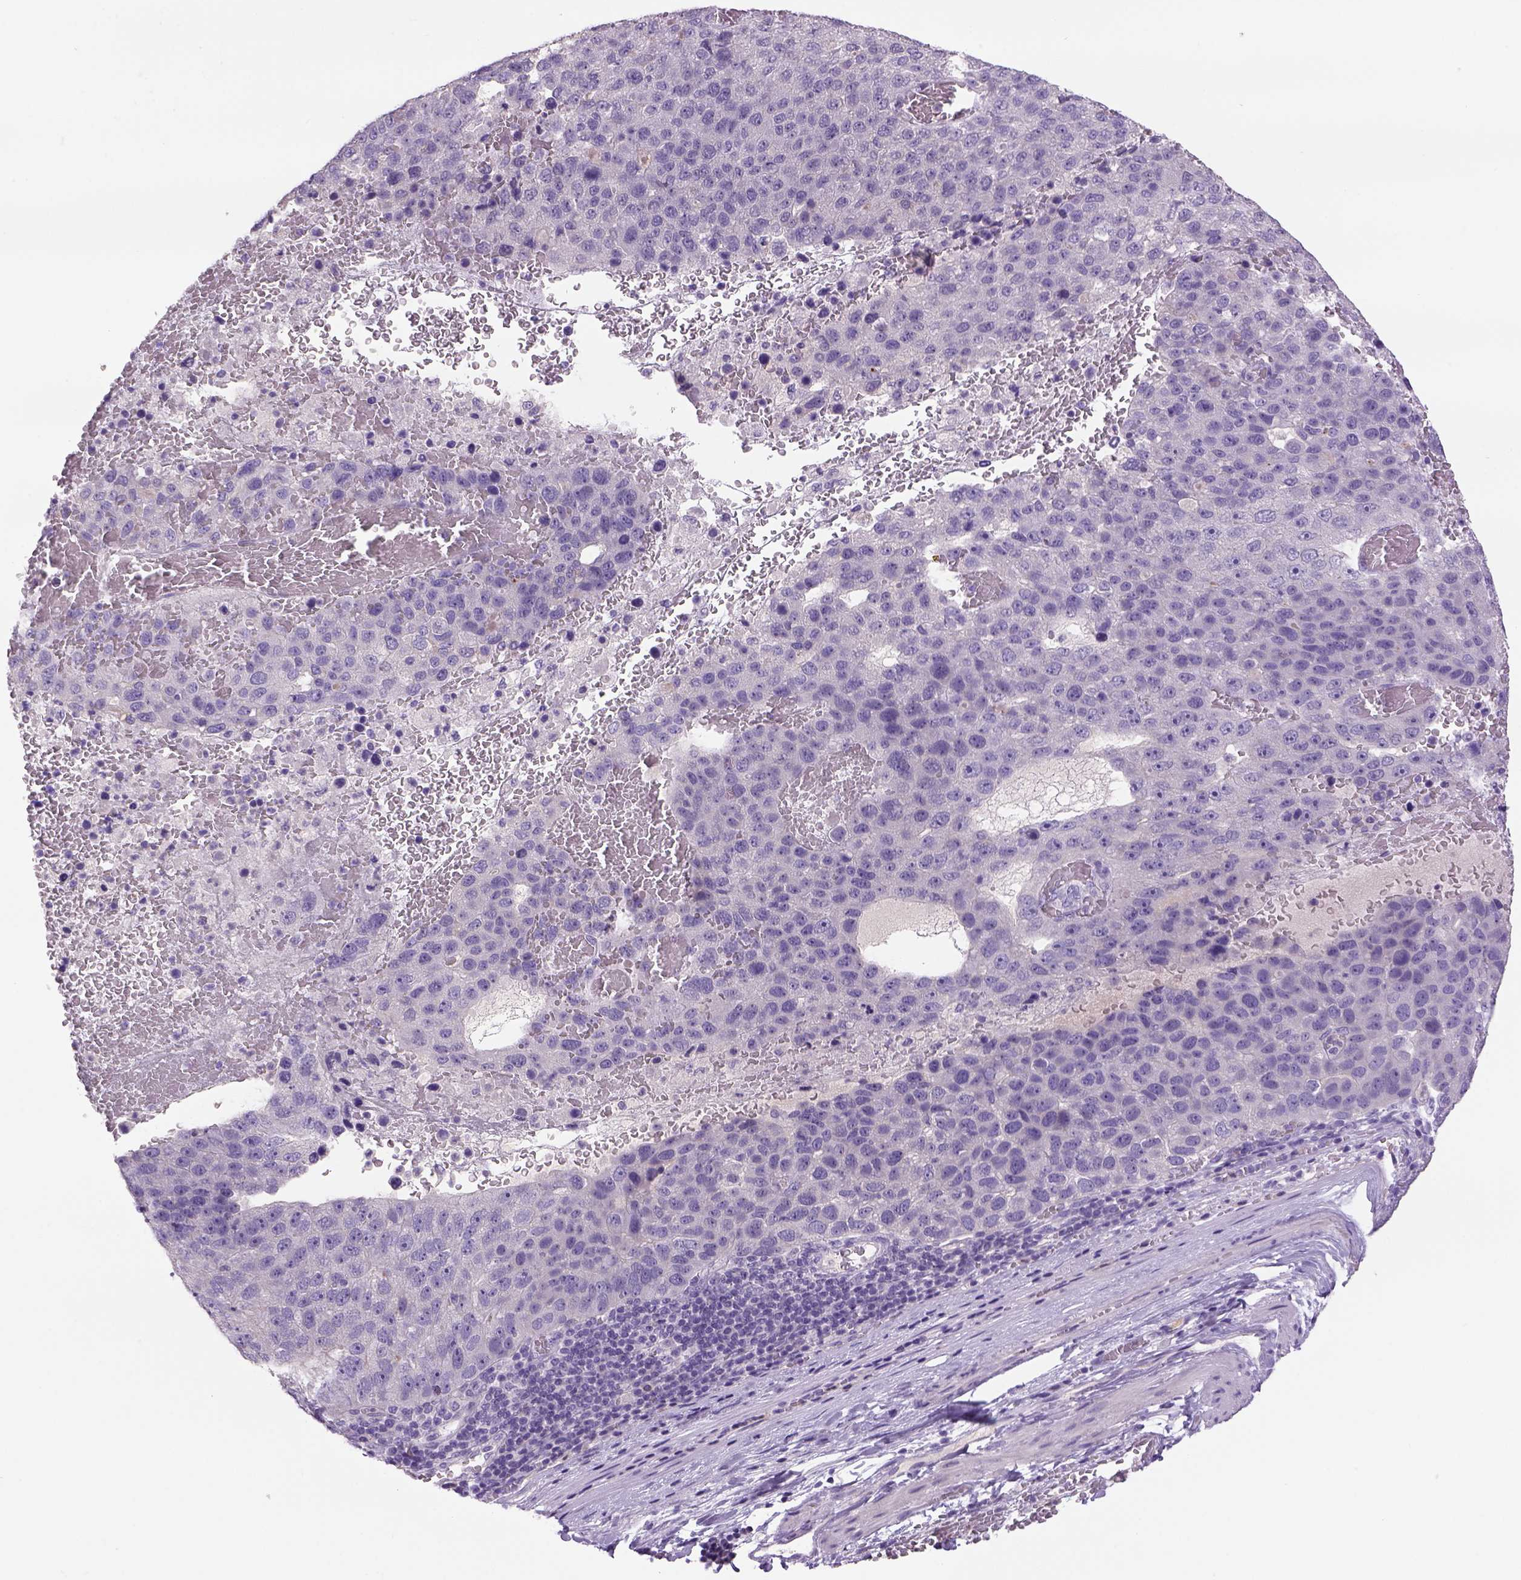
{"staining": {"intensity": "negative", "quantity": "none", "location": "none"}, "tissue": "pancreatic cancer", "cell_type": "Tumor cells", "image_type": "cancer", "snomed": [{"axis": "morphology", "description": "Adenocarcinoma, NOS"}, {"axis": "topography", "description": "Pancreas"}], "caption": "Pancreatic adenocarcinoma was stained to show a protein in brown. There is no significant positivity in tumor cells. Nuclei are stained in blue.", "gene": "DBH", "patient": {"sex": "female", "age": 61}}